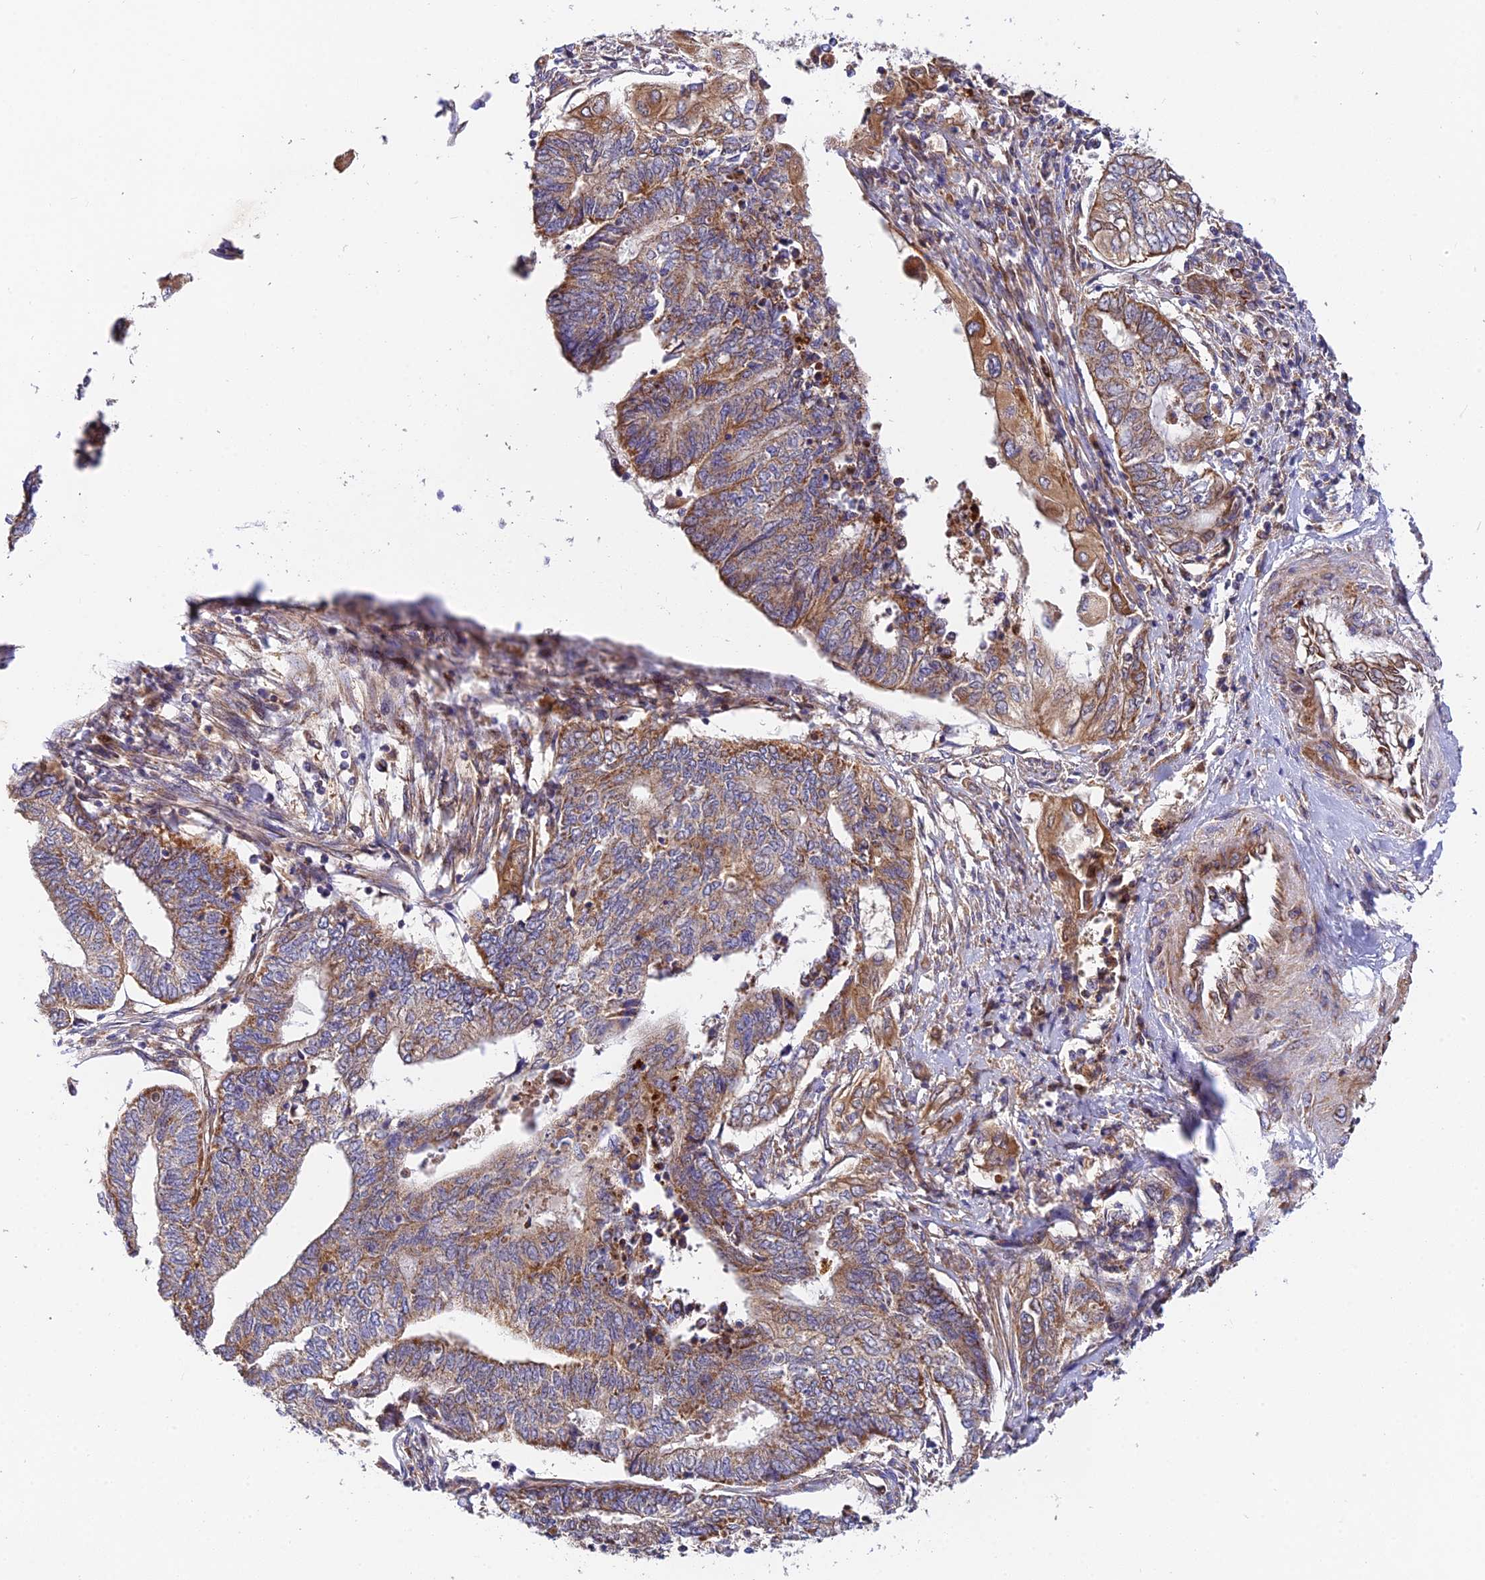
{"staining": {"intensity": "moderate", "quantity": "25%-75%", "location": "cytoplasmic/membranous"}, "tissue": "endometrial cancer", "cell_type": "Tumor cells", "image_type": "cancer", "snomed": [{"axis": "morphology", "description": "Adenocarcinoma, NOS"}, {"axis": "topography", "description": "Uterus"}, {"axis": "topography", "description": "Endometrium"}], "caption": "This micrograph demonstrates immunohistochemistry staining of human adenocarcinoma (endometrial), with medium moderate cytoplasmic/membranous staining in approximately 25%-75% of tumor cells.", "gene": "PODNL1", "patient": {"sex": "female", "age": 70}}